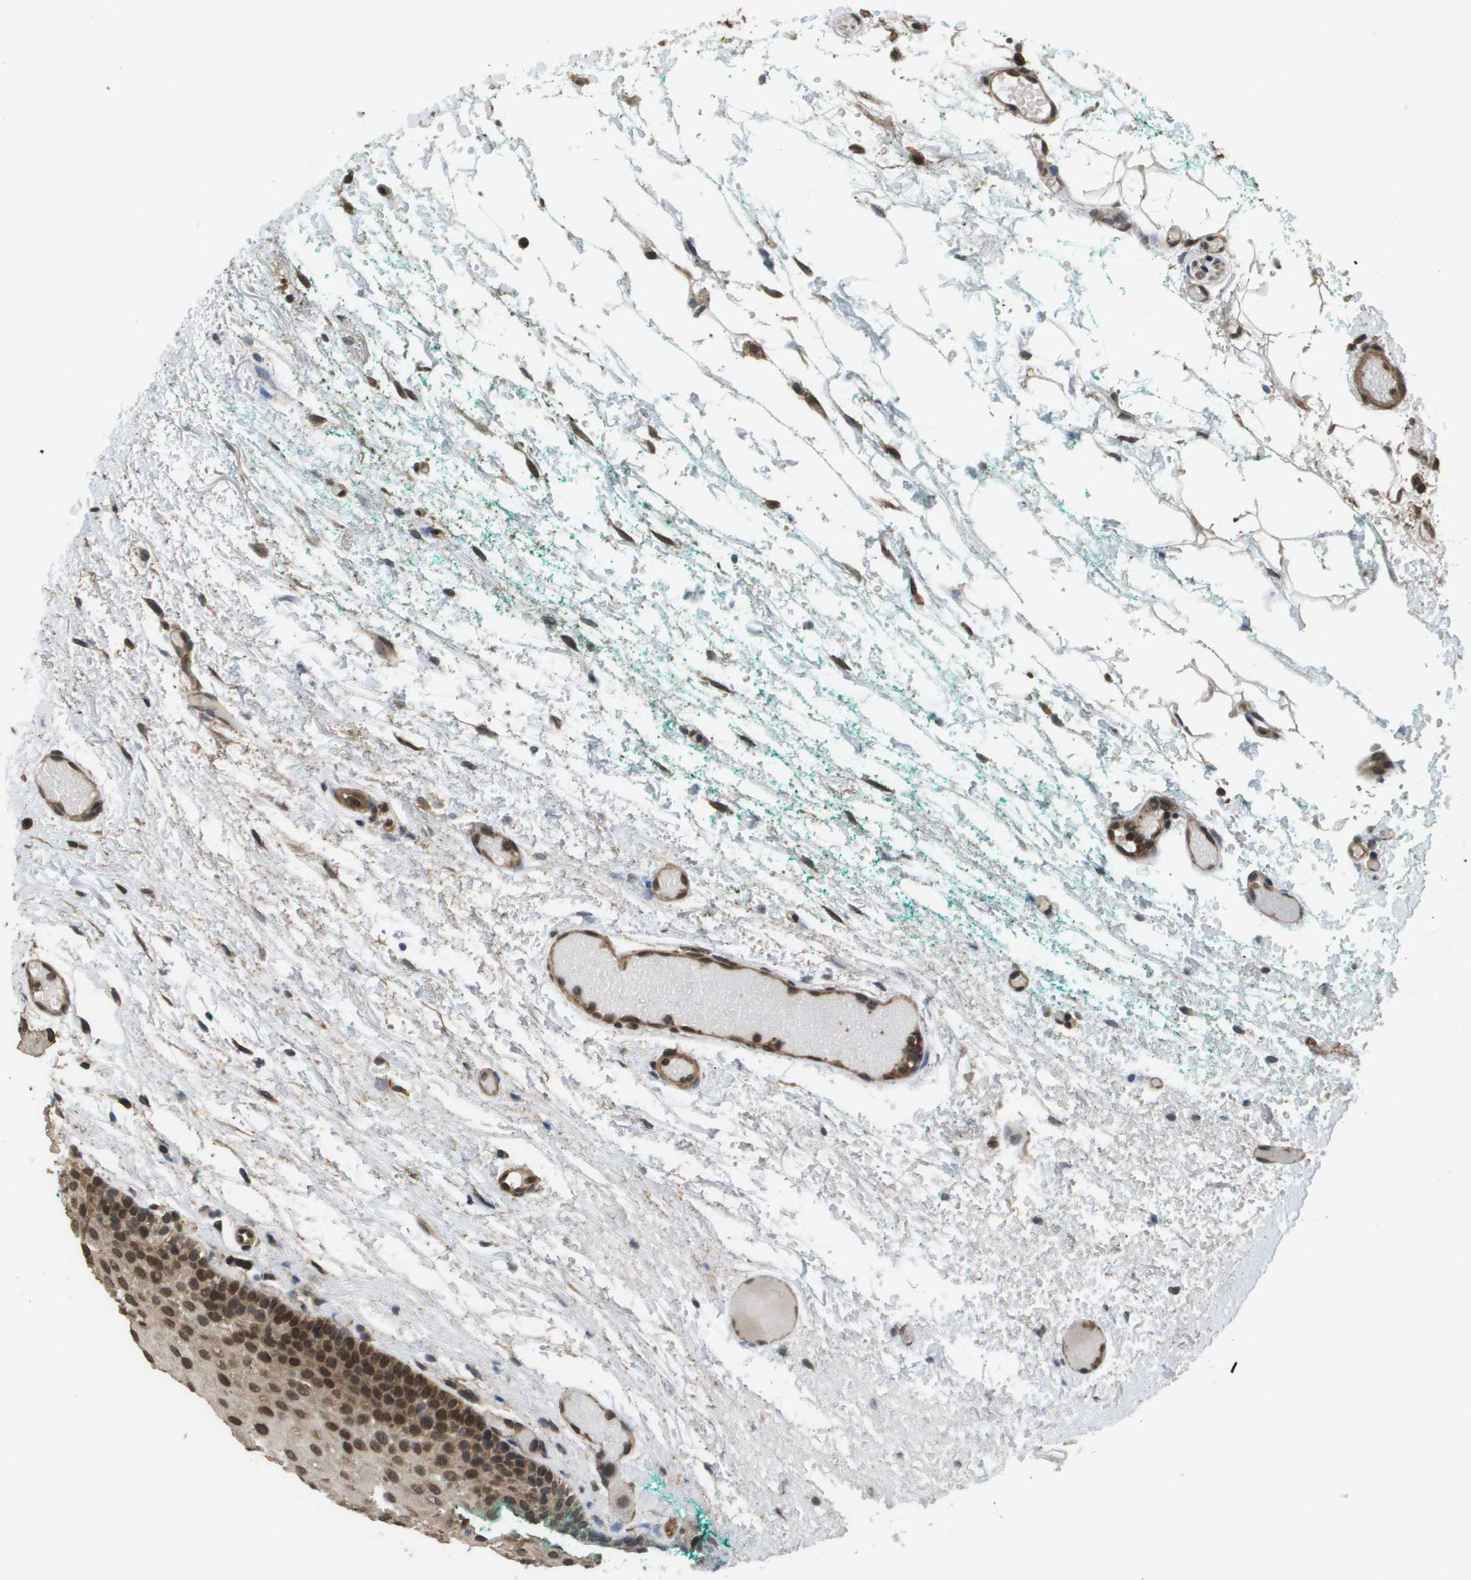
{"staining": {"intensity": "strong", "quantity": ">75%", "location": "cytoplasmic/membranous,nuclear"}, "tissue": "oral mucosa", "cell_type": "Squamous epithelial cells", "image_type": "normal", "snomed": [{"axis": "morphology", "description": "Normal tissue, NOS"}, {"axis": "morphology", "description": "Squamous cell carcinoma, NOS"}, {"axis": "topography", "description": "Oral tissue"}, {"axis": "topography", "description": "Salivary gland"}, {"axis": "topography", "description": "Head-Neck"}], "caption": "Oral mucosa stained with a brown dye exhibits strong cytoplasmic/membranous,nuclear positive staining in about >75% of squamous epithelial cells.", "gene": "AXIN2", "patient": {"sex": "female", "age": 62}}